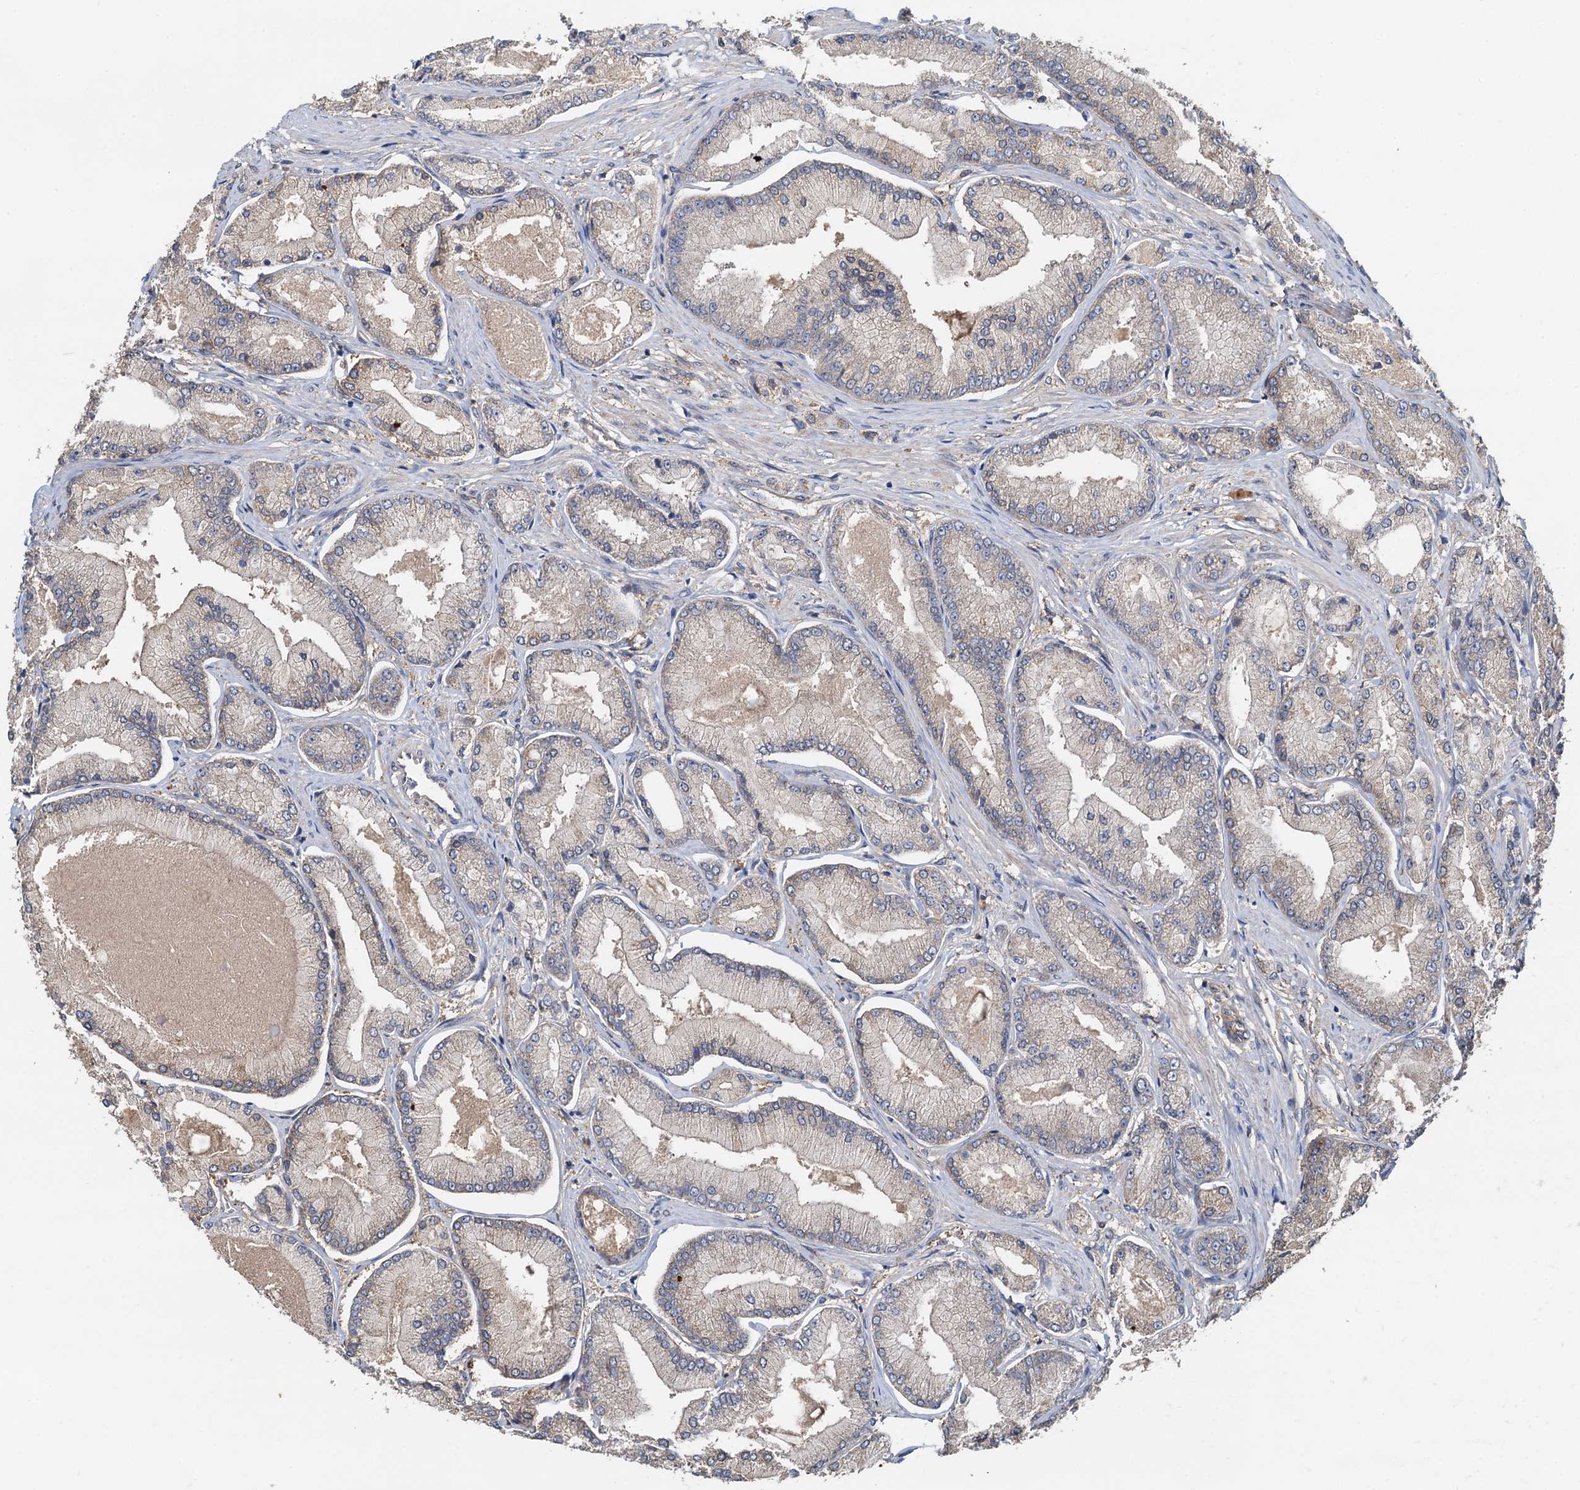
{"staining": {"intensity": "weak", "quantity": "<25%", "location": "cytoplasmic/membranous"}, "tissue": "prostate cancer", "cell_type": "Tumor cells", "image_type": "cancer", "snomed": [{"axis": "morphology", "description": "Adenocarcinoma, Low grade"}, {"axis": "topography", "description": "Prostate"}], "caption": "The image demonstrates no staining of tumor cells in prostate low-grade adenocarcinoma. (Stains: DAB immunohistochemistry with hematoxylin counter stain, Microscopy: brightfield microscopy at high magnification).", "gene": "HYI", "patient": {"sex": "male", "age": 74}}